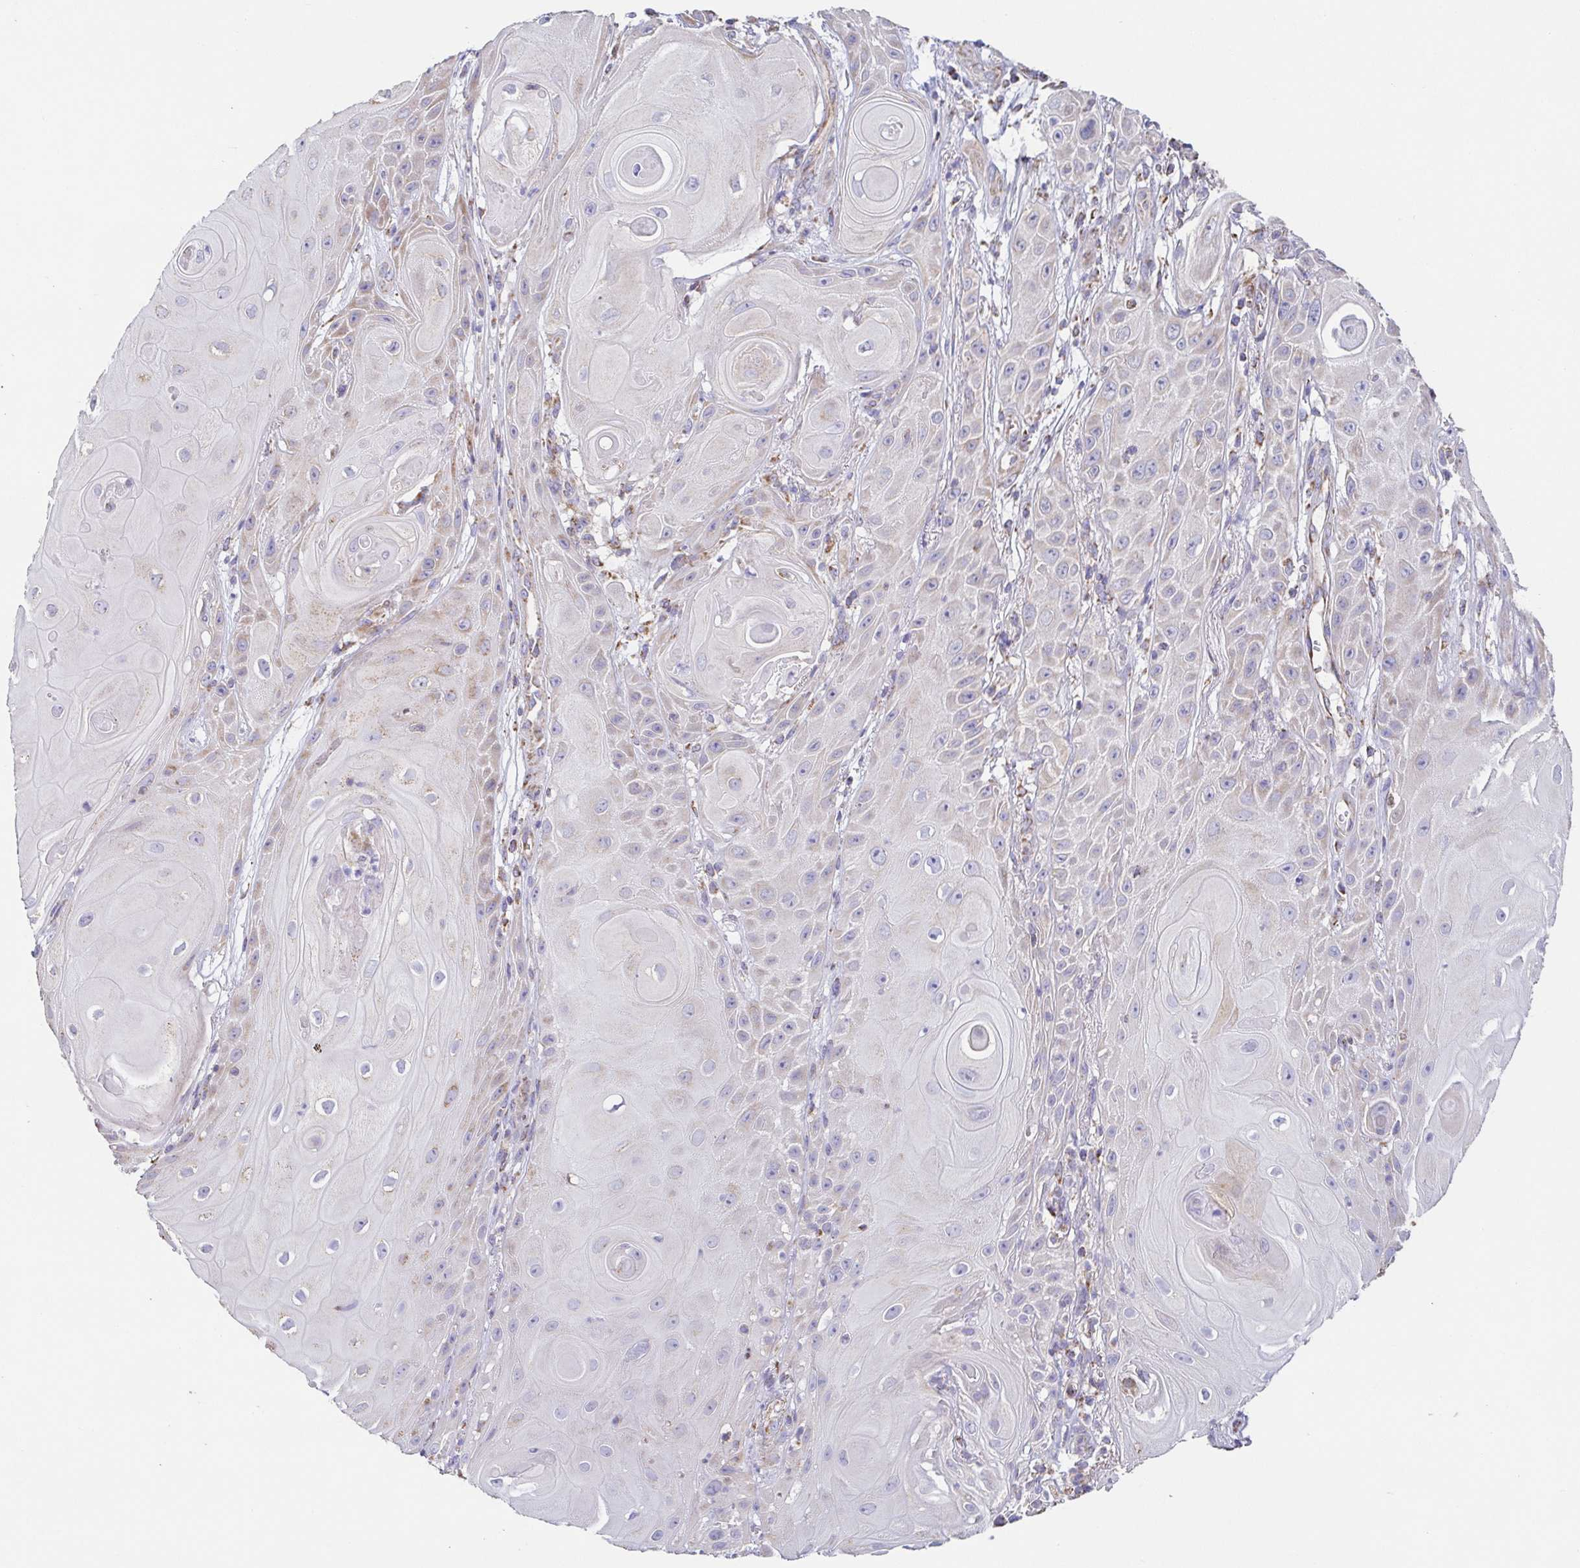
{"staining": {"intensity": "moderate", "quantity": "25%-75%", "location": "cytoplasmic/membranous"}, "tissue": "skin cancer", "cell_type": "Tumor cells", "image_type": "cancer", "snomed": [{"axis": "morphology", "description": "Squamous cell carcinoma, NOS"}, {"axis": "topography", "description": "Skin"}], "caption": "Squamous cell carcinoma (skin) stained for a protein shows moderate cytoplasmic/membranous positivity in tumor cells.", "gene": "GINM1", "patient": {"sex": "male", "age": 62}}